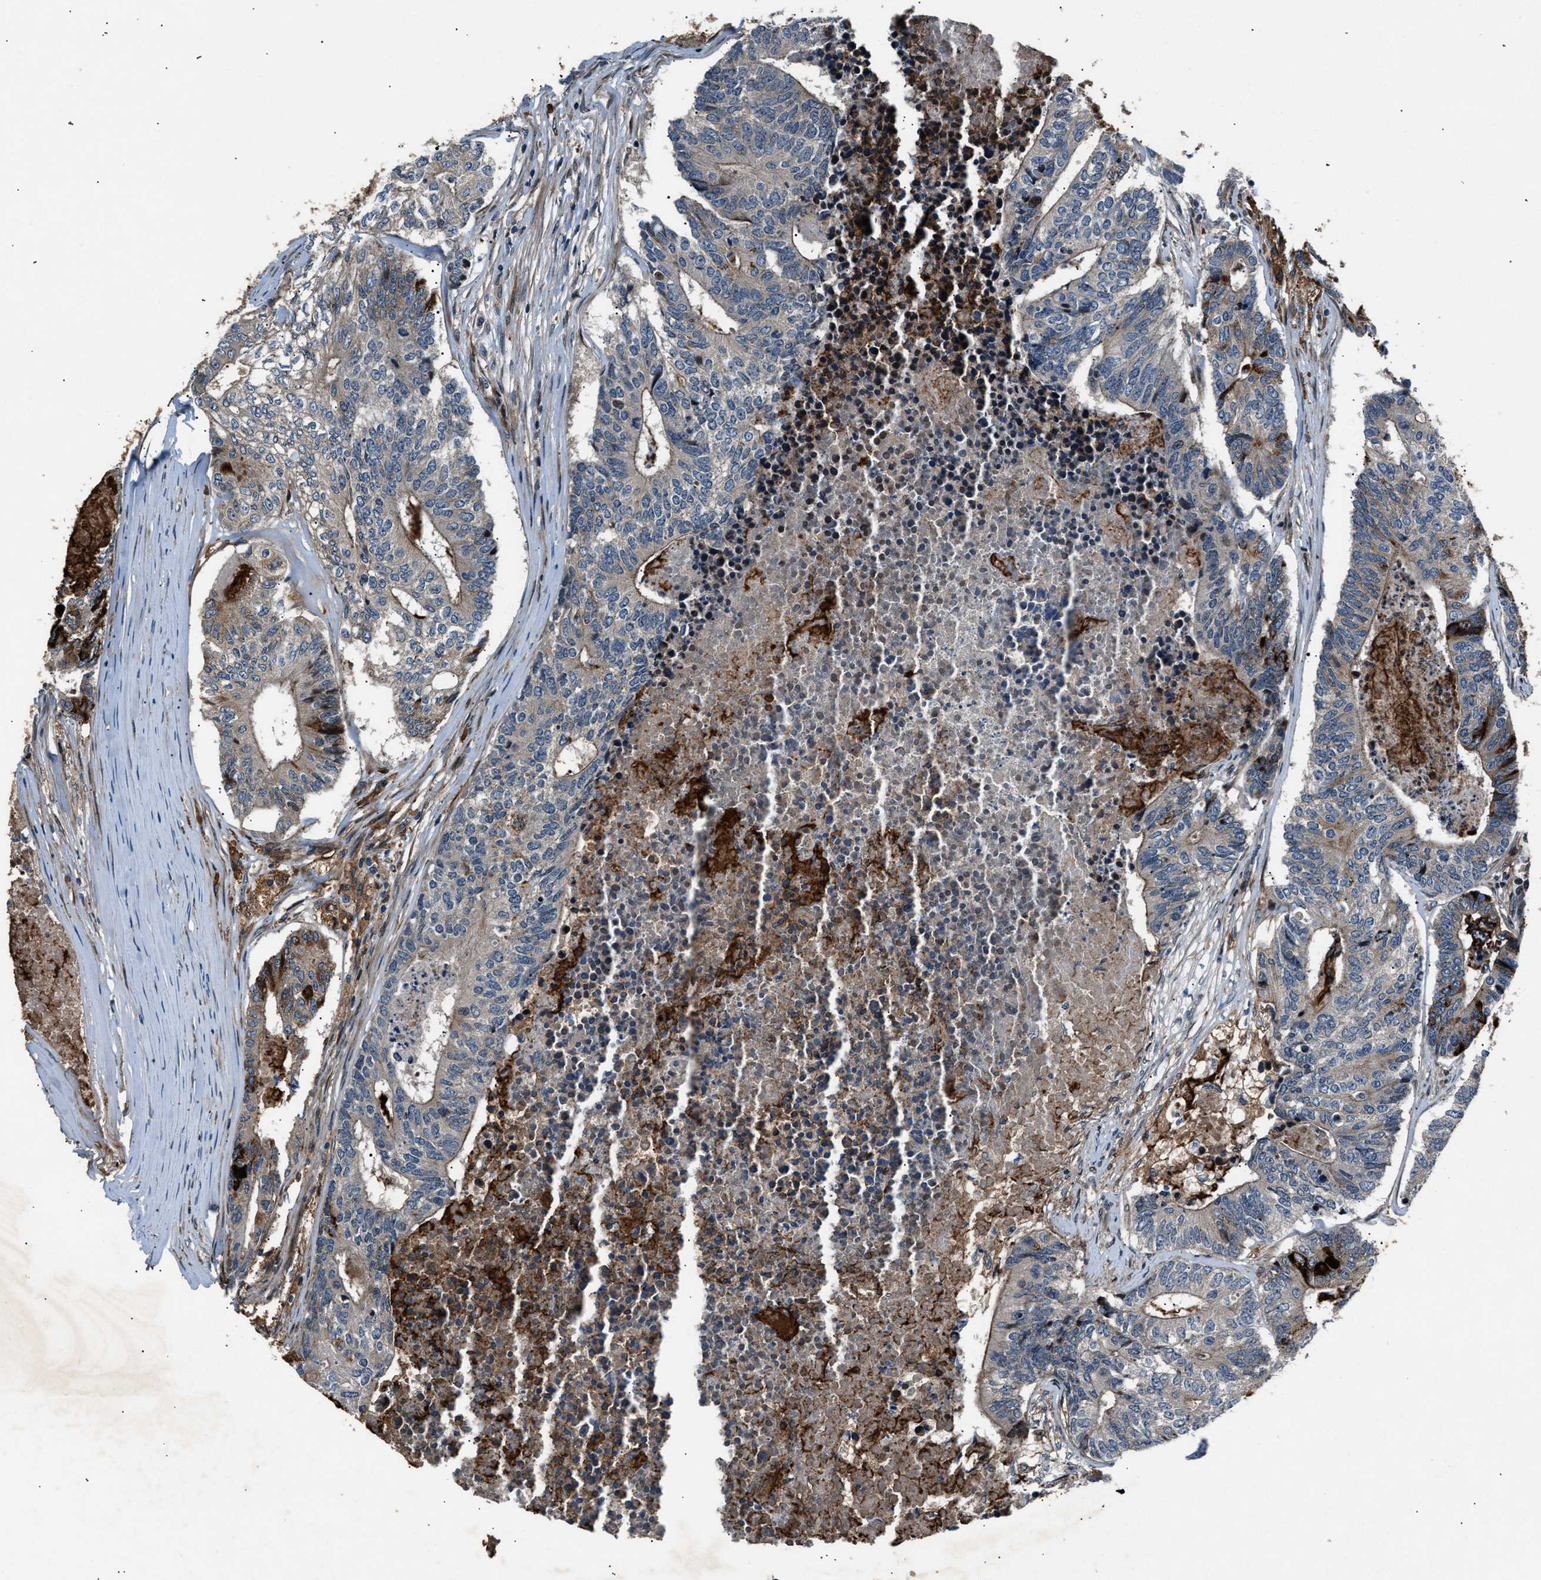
{"staining": {"intensity": "strong", "quantity": "<25%", "location": "cytoplasmic/membranous"}, "tissue": "colorectal cancer", "cell_type": "Tumor cells", "image_type": "cancer", "snomed": [{"axis": "morphology", "description": "Adenocarcinoma, NOS"}, {"axis": "topography", "description": "Colon"}], "caption": "Immunohistochemical staining of colorectal cancer (adenocarcinoma) demonstrates medium levels of strong cytoplasmic/membranous protein positivity in about <25% of tumor cells. (Brightfield microscopy of DAB IHC at high magnification).", "gene": "DYNC2I1", "patient": {"sex": "female", "age": 67}}